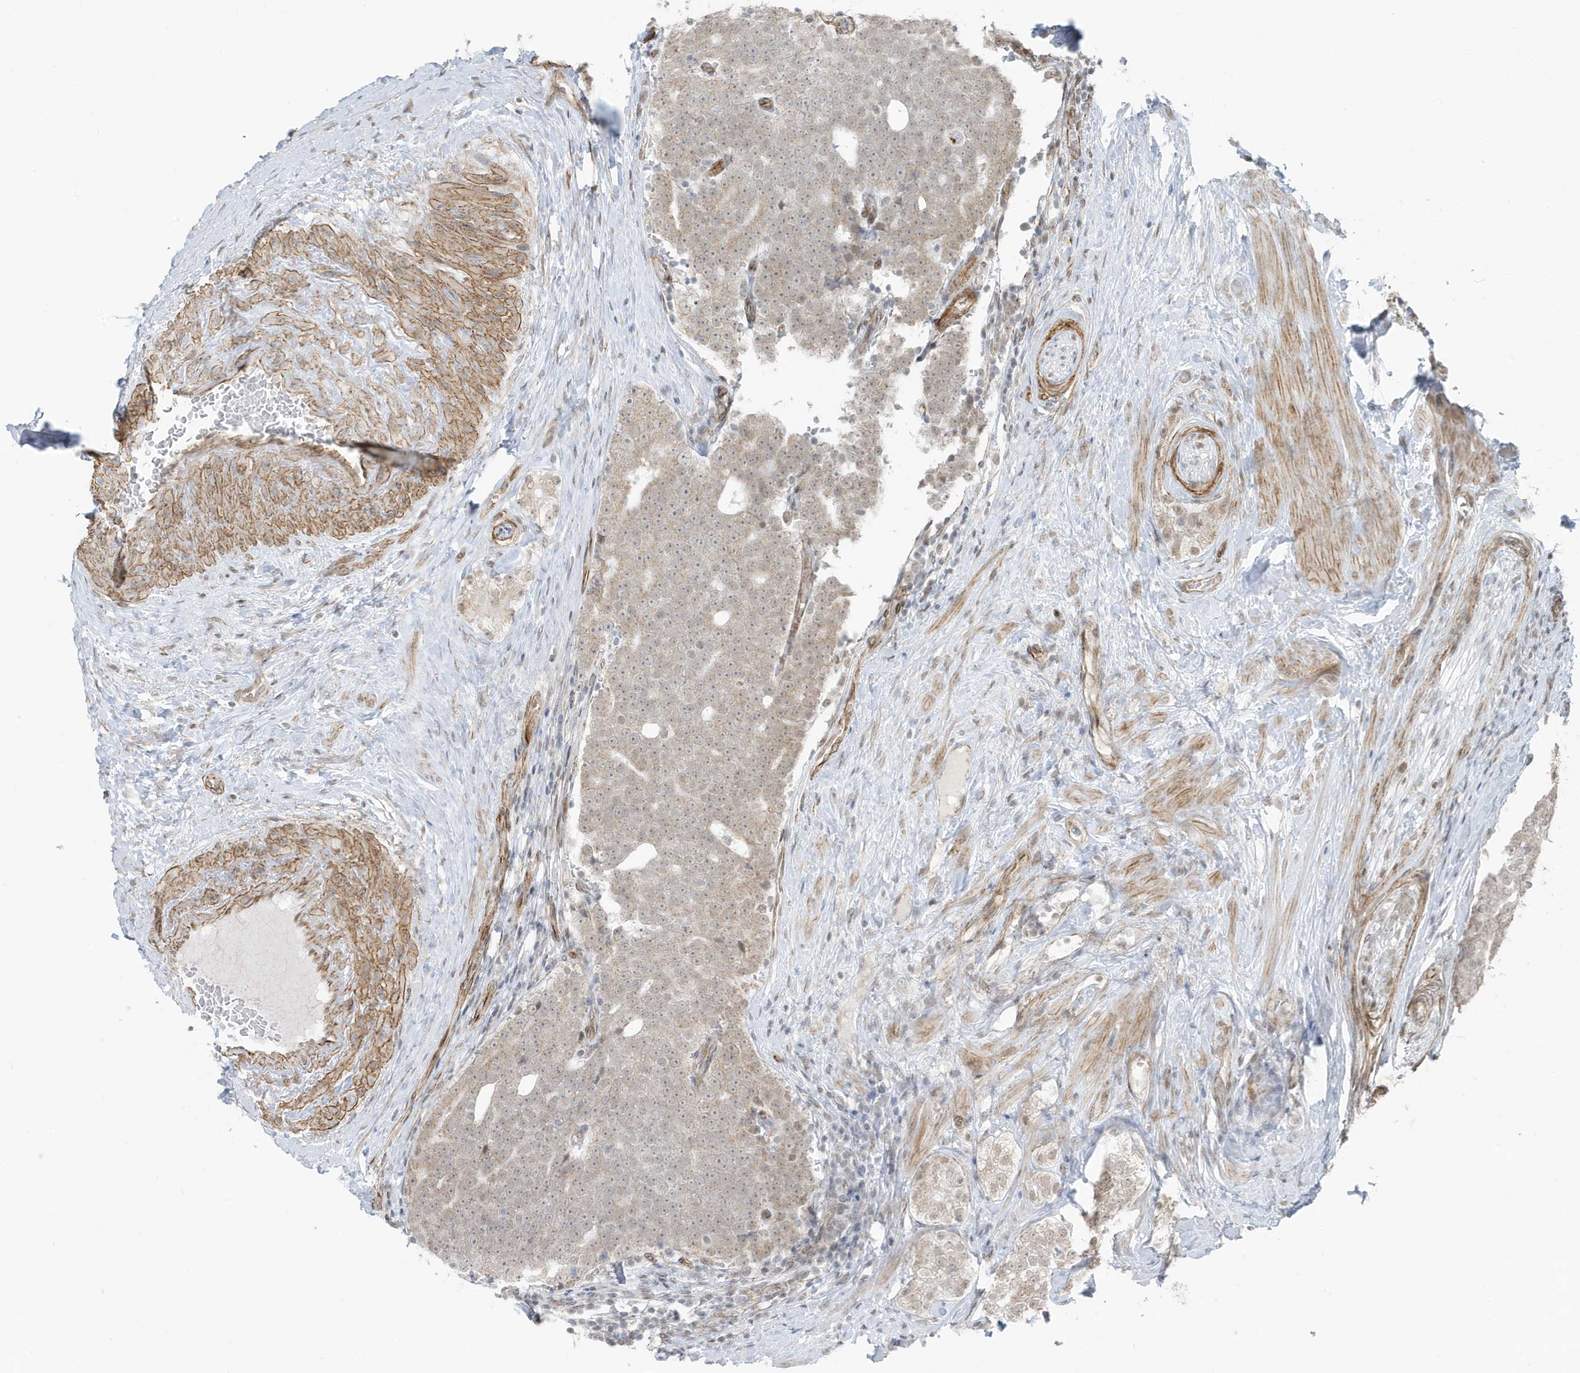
{"staining": {"intensity": "negative", "quantity": "none", "location": "none"}, "tissue": "prostate cancer", "cell_type": "Tumor cells", "image_type": "cancer", "snomed": [{"axis": "morphology", "description": "Adenocarcinoma, High grade"}, {"axis": "topography", "description": "Prostate"}], "caption": "Tumor cells show no significant positivity in prostate cancer (high-grade adenocarcinoma).", "gene": "CHCHD4", "patient": {"sex": "male", "age": 56}}